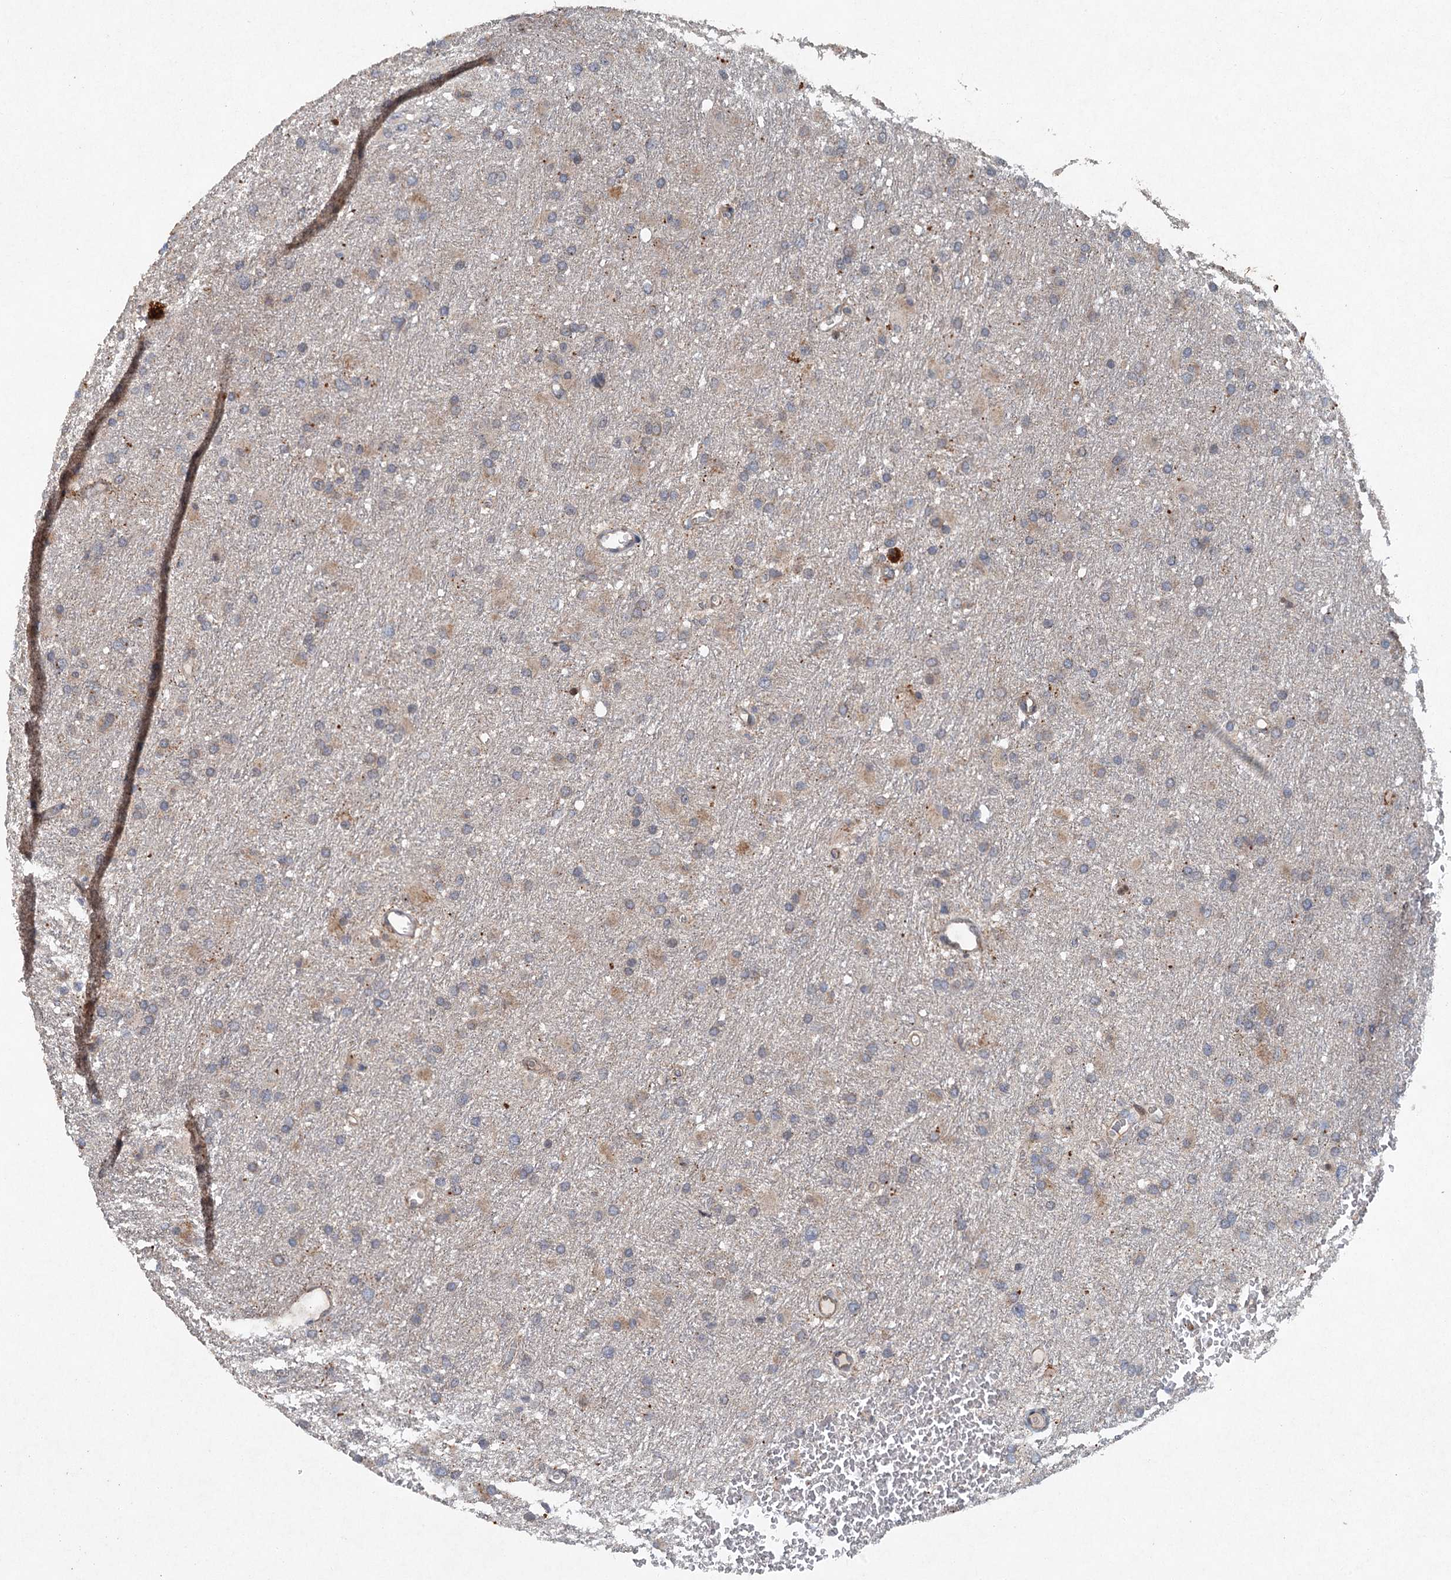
{"staining": {"intensity": "weak", "quantity": "<25%", "location": "cytoplasmic/membranous"}, "tissue": "glioma", "cell_type": "Tumor cells", "image_type": "cancer", "snomed": [{"axis": "morphology", "description": "Glioma, malignant, High grade"}, {"axis": "topography", "description": "Cerebral cortex"}], "caption": "High magnification brightfield microscopy of high-grade glioma (malignant) stained with DAB (3,3'-diaminobenzidine) (brown) and counterstained with hematoxylin (blue): tumor cells show no significant staining. (Stains: DAB immunohistochemistry with hematoxylin counter stain, Microscopy: brightfield microscopy at high magnification).", "gene": "SRPX2", "patient": {"sex": "female", "age": 36}}